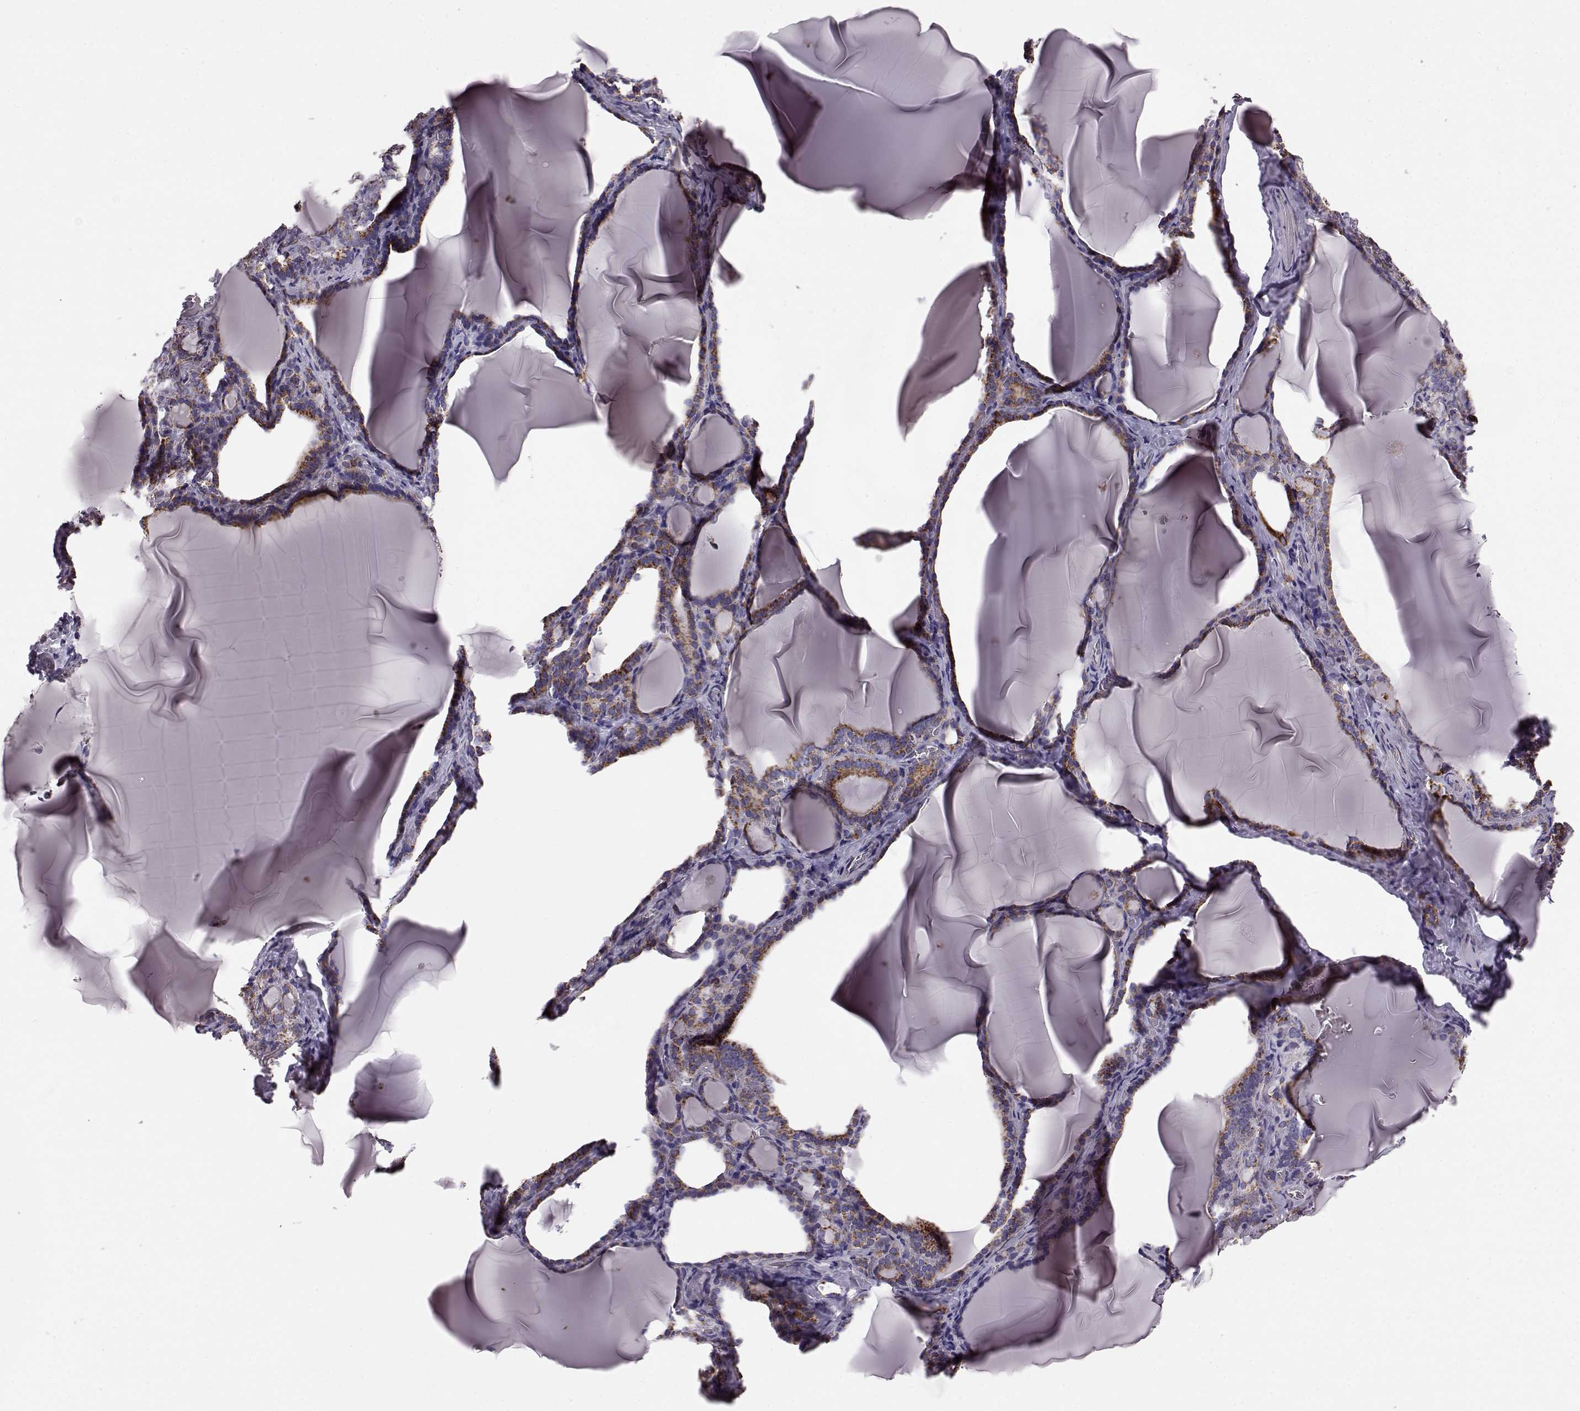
{"staining": {"intensity": "moderate", "quantity": ">75%", "location": "cytoplasmic/membranous"}, "tissue": "thyroid gland", "cell_type": "Glandular cells", "image_type": "normal", "snomed": [{"axis": "morphology", "description": "Normal tissue, NOS"}, {"axis": "morphology", "description": "Hyperplasia, NOS"}, {"axis": "topography", "description": "Thyroid gland"}], "caption": "Immunohistochemistry of unremarkable thyroid gland reveals medium levels of moderate cytoplasmic/membranous staining in approximately >75% of glandular cells.", "gene": "ATP5MF", "patient": {"sex": "female", "age": 27}}